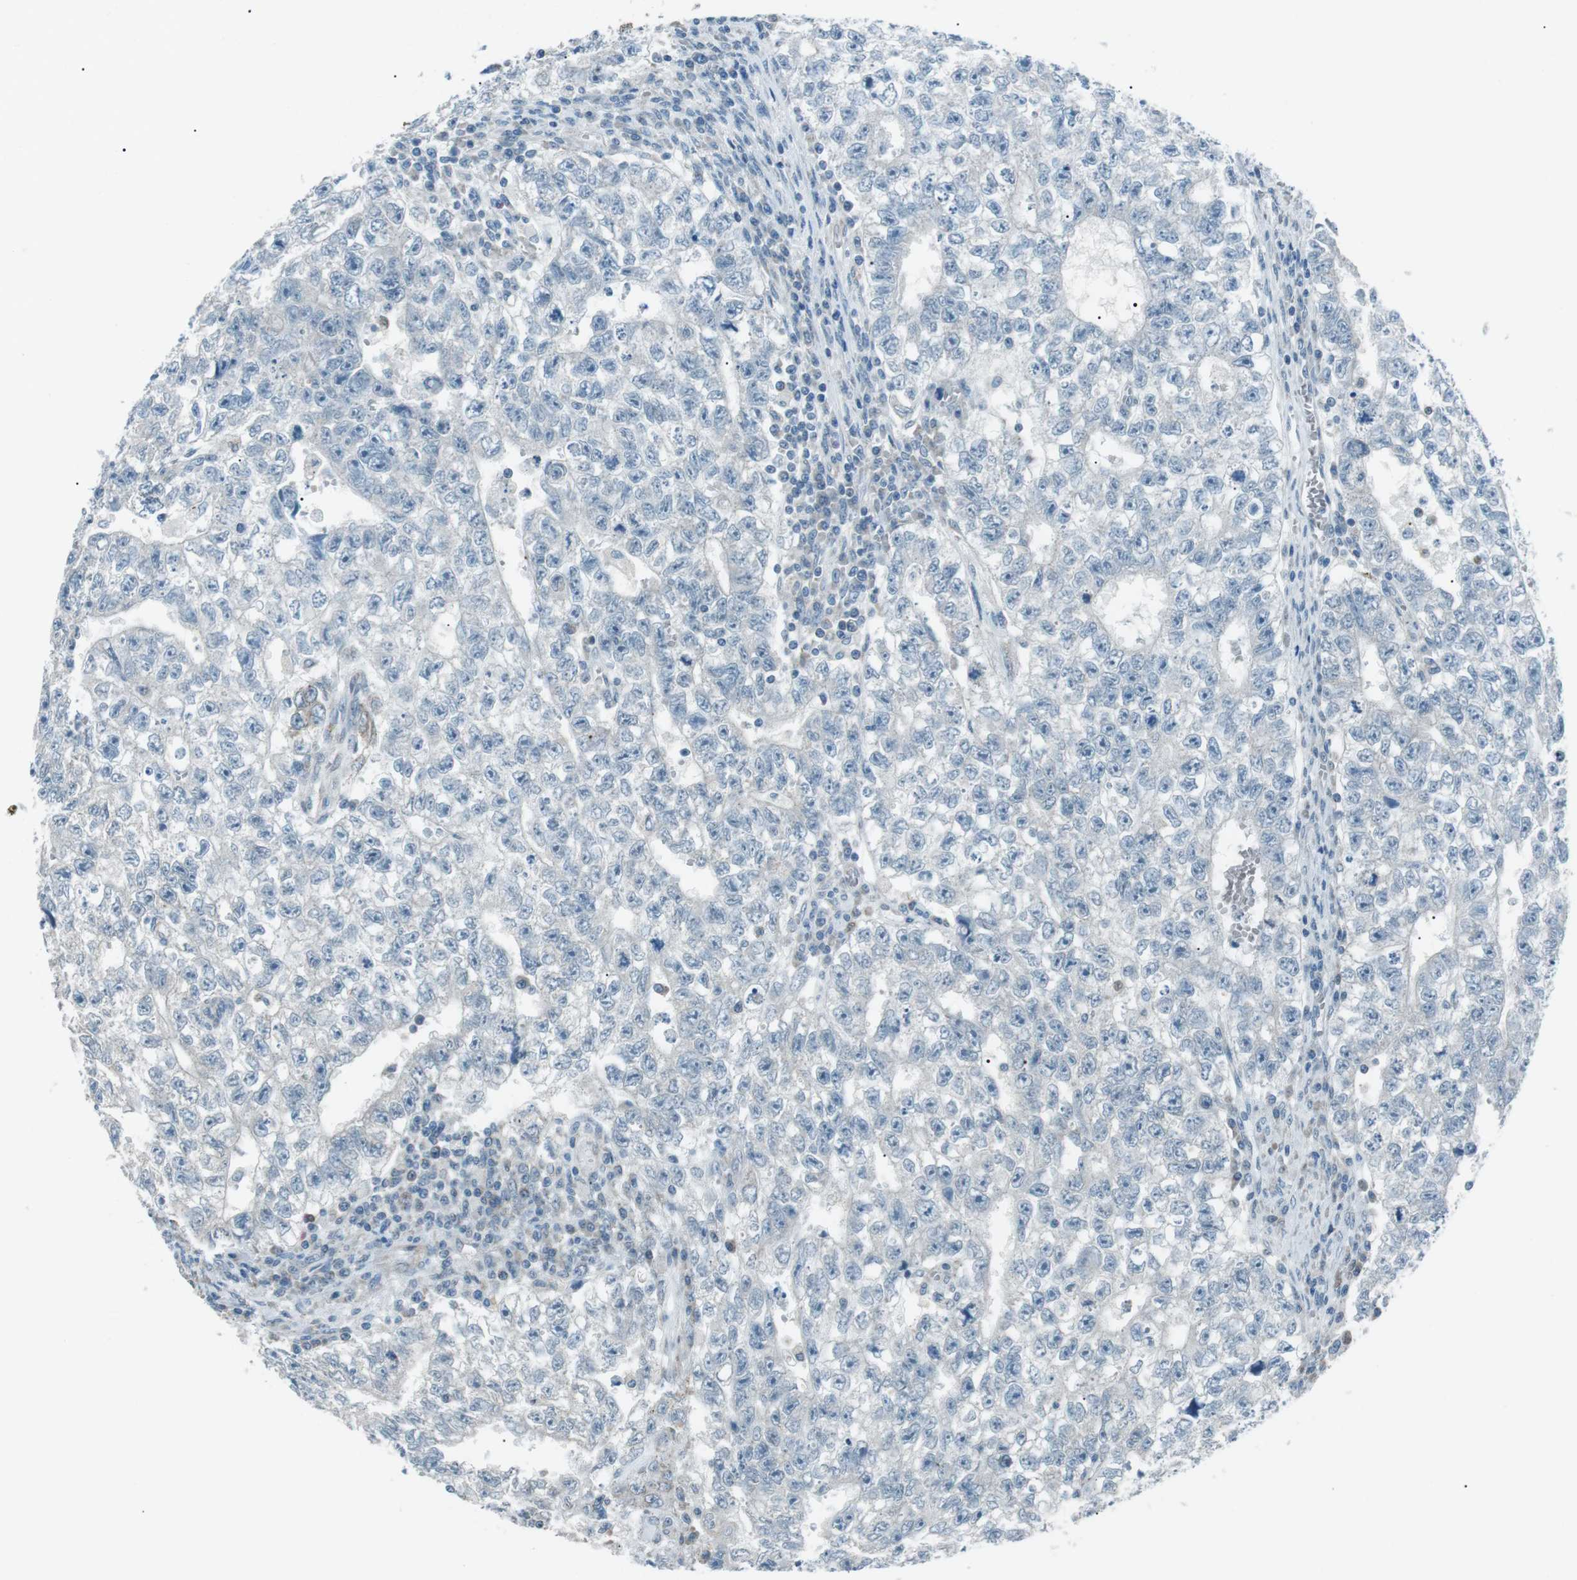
{"staining": {"intensity": "negative", "quantity": "none", "location": "none"}, "tissue": "testis cancer", "cell_type": "Tumor cells", "image_type": "cancer", "snomed": [{"axis": "morphology", "description": "Seminoma, NOS"}, {"axis": "morphology", "description": "Carcinoma, Embryonal, NOS"}, {"axis": "topography", "description": "Testis"}], "caption": "Tumor cells are negative for protein expression in human testis cancer (seminoma).", "gene": "SERPINB2", "patient": {"sex": "male", "age": 38}}